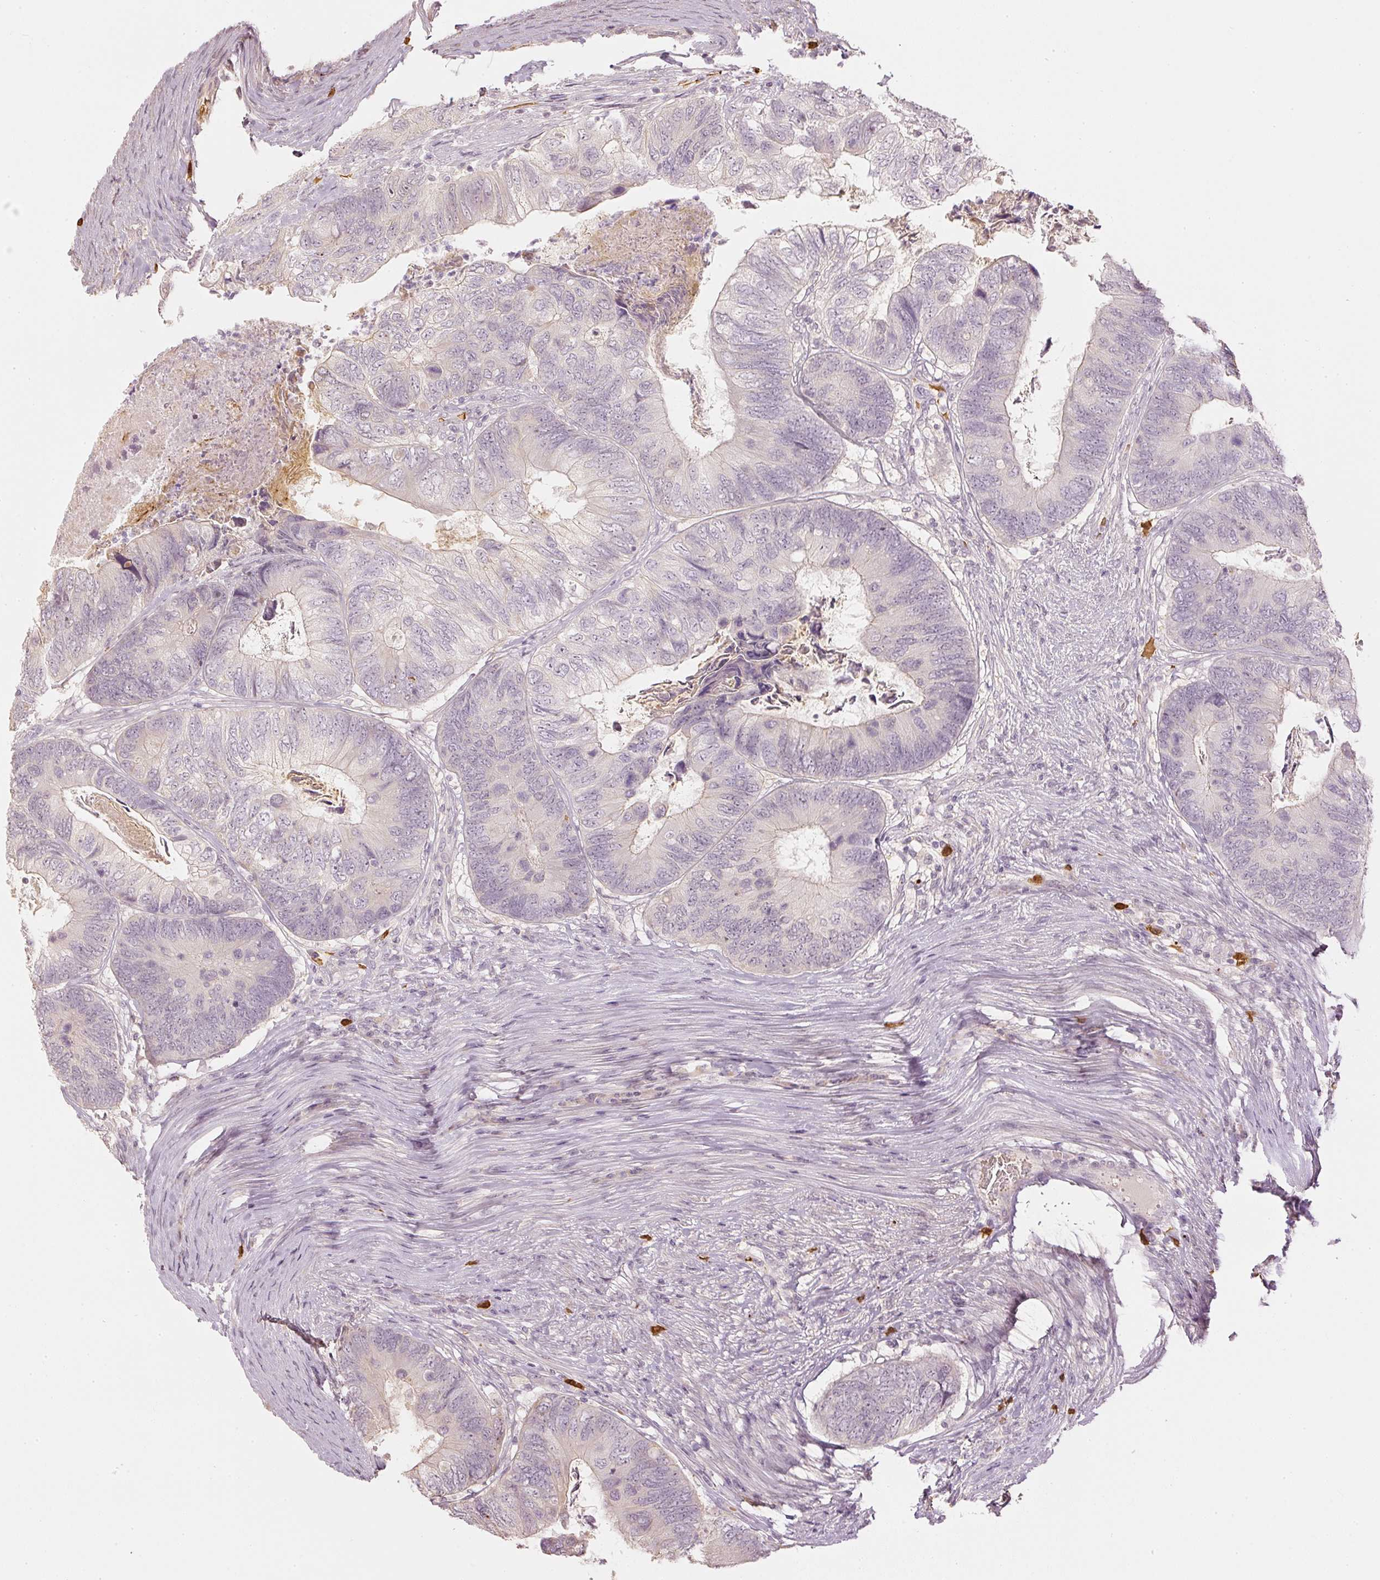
{"staining": {"intensity": "weak", "quantity": "<25%", "location": "cytoplasmic/membranous"}, "tissue": "colorectal cancer", "cell_type": "Tumor cells", "image_type": "cancer", "snomed": [{"axis": "morphology", "description": "Adenocarcinoma, NOS"}, {"axis": "topography", "description": "Colon"}], "caption": "IHC of adenocarcinoma (colorectal) demonstrates no positivity in tumor cells.", "gene": "GZMA", "patient": {"sex": "female", "age": 67}}